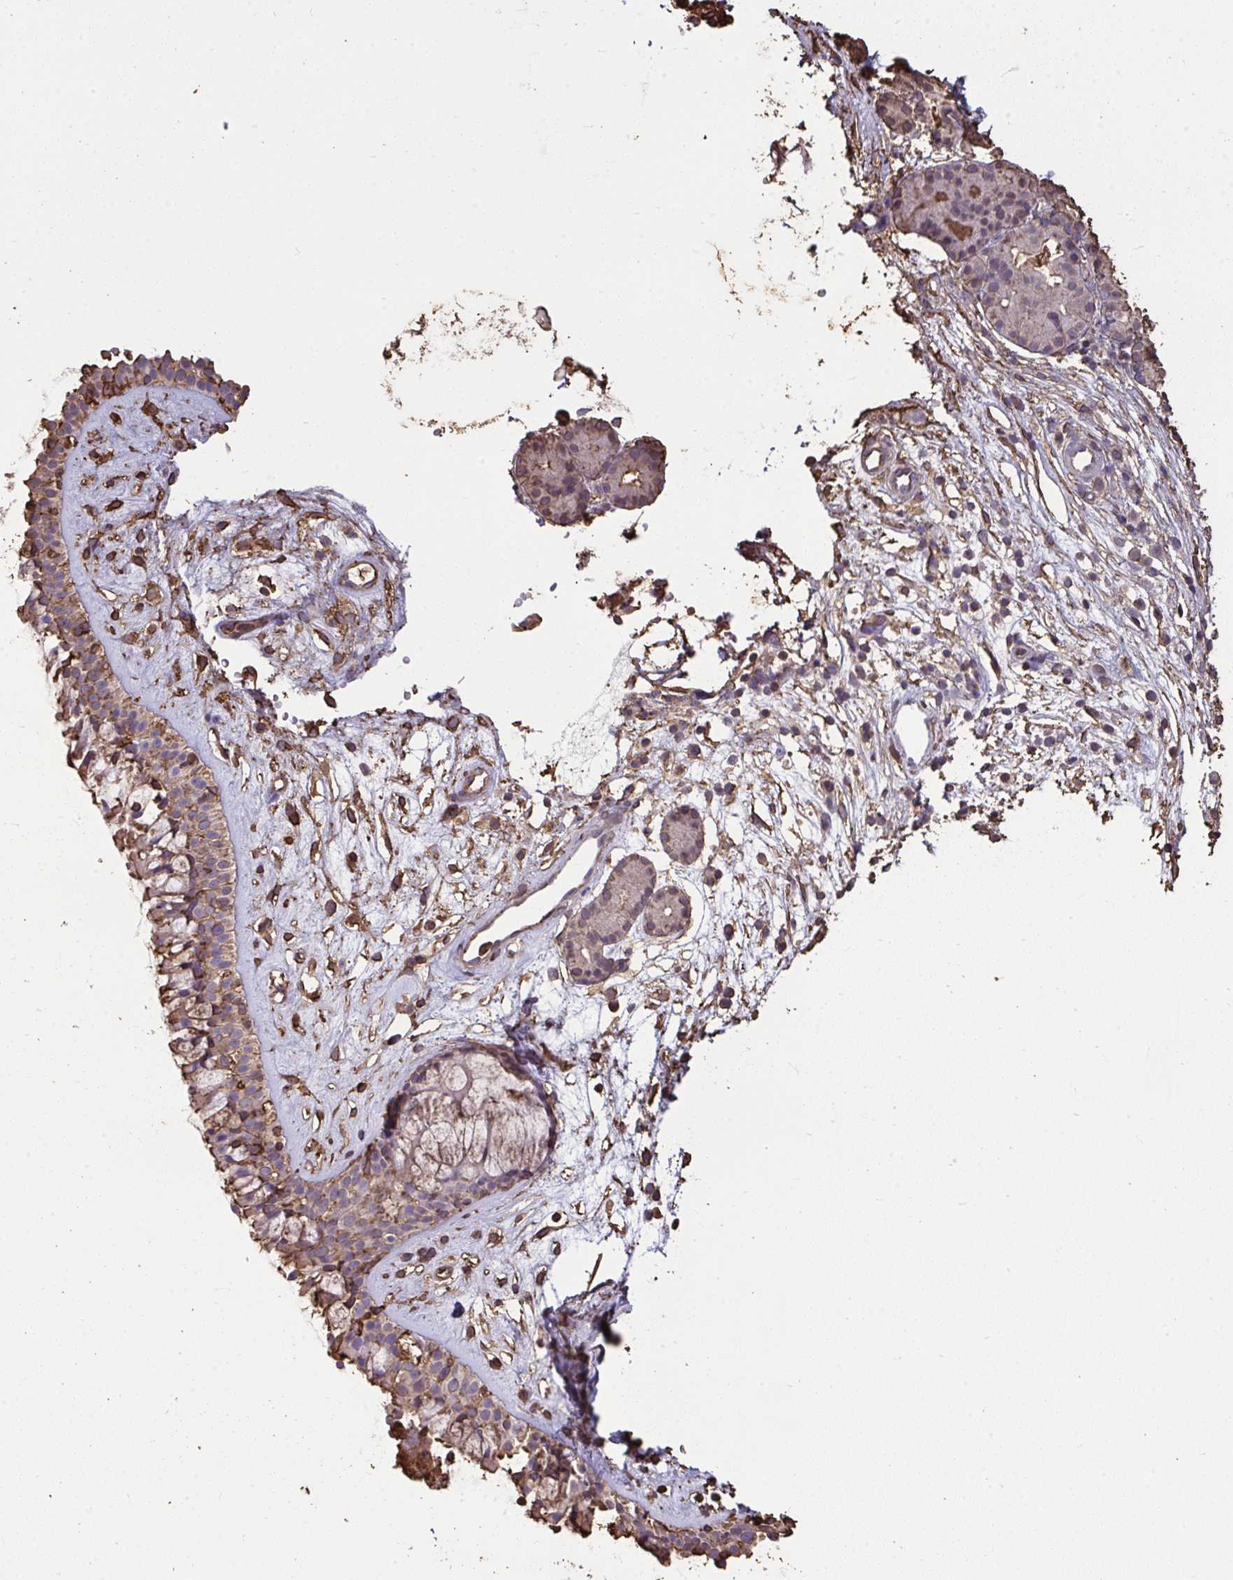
{"staining": {"intensity": "moderate", "quantity": "25%-75%", "location": "cytoplasmic/membranous"}, "tissue": "nasopharynx", "cell_type": "Respiratory epithelial cells", "image_type": "normal", "snomed": [{"axis": "morphology", "description": "Normal tissue, NOS"}, {"axis": "topography", "description": "Nasopharynx"}], "caption": "A high-resolution micrograph shows immunohistochemistry (IHC) staining of unremarkable nasopharynx, which reveals moderate cytoplasmic/membranous positivity in about 25%-75% of respiratory epithelial cells.", "gene": "ANXA5", "patient": {"sex": "male", "age": 32}}